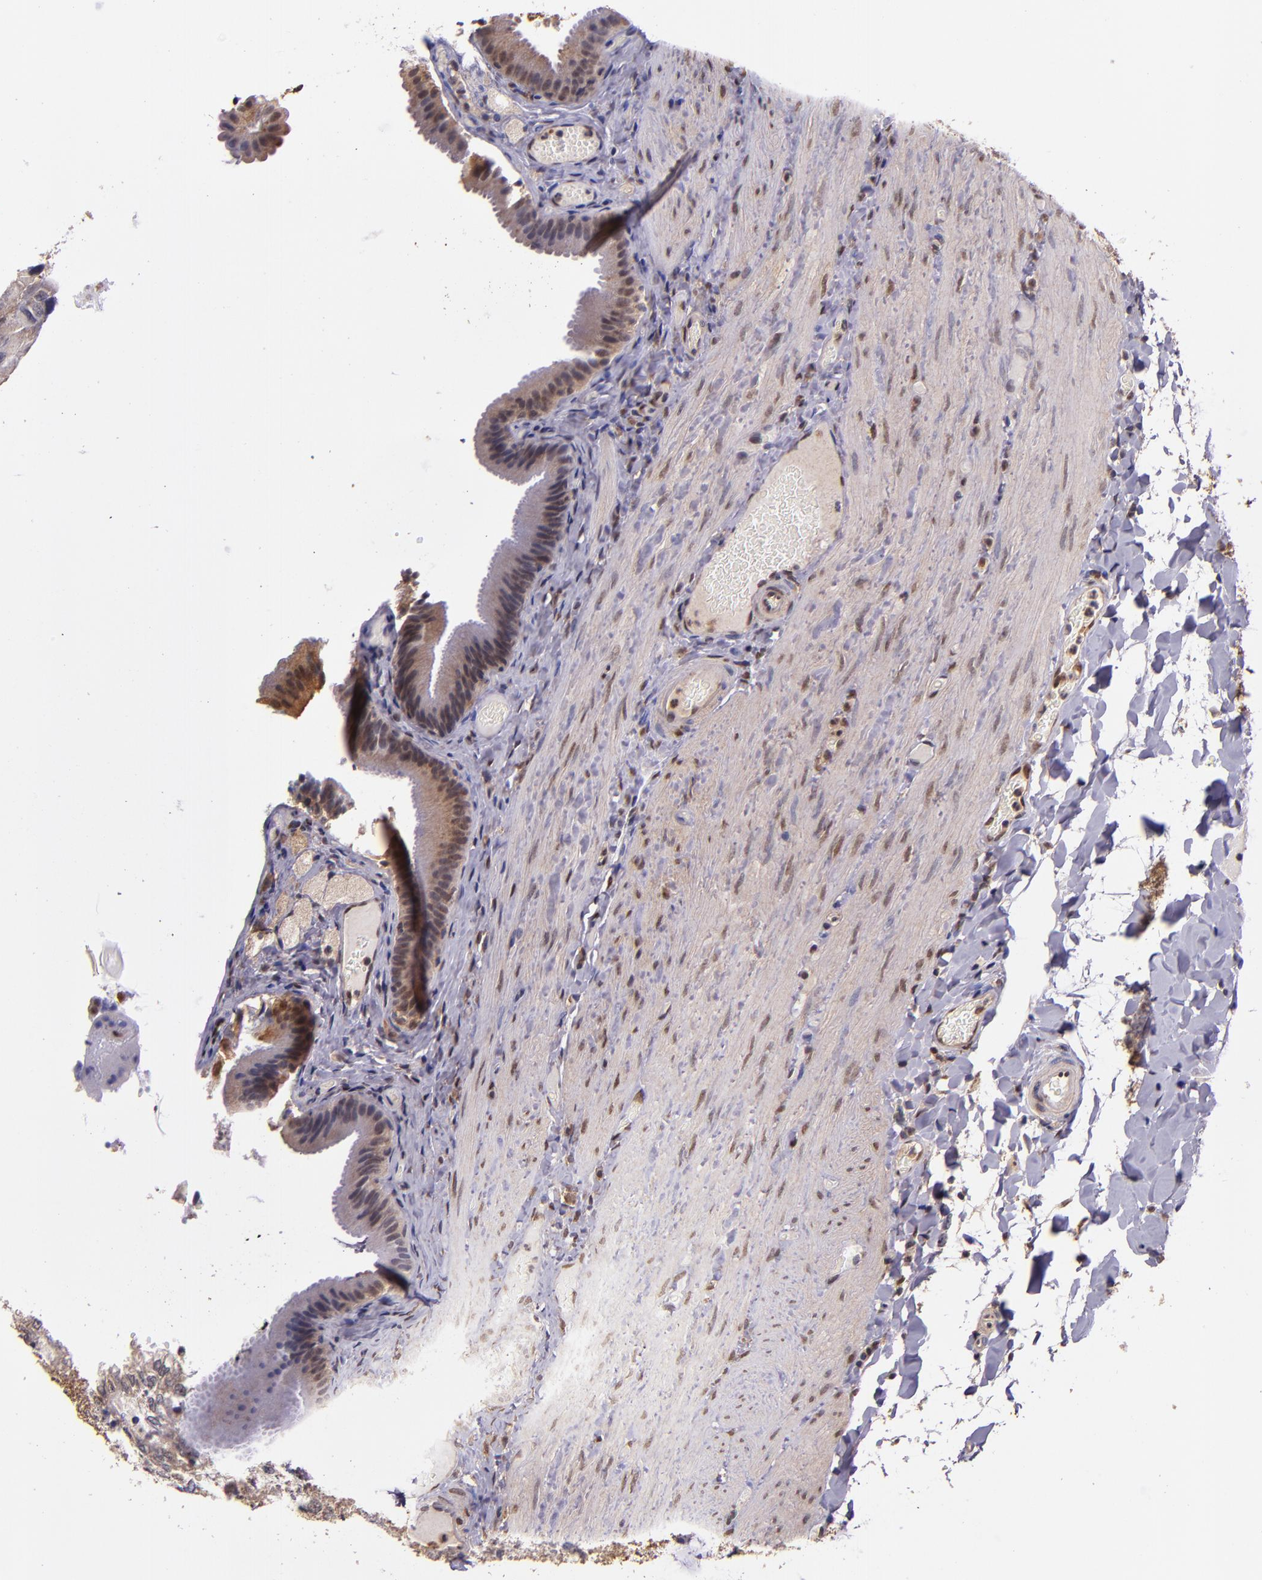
{"staining": {"intensity": "moderate", "quantity": ">75%", "location": "cytoplasmic/membranous,nuclear"}, "tissue": "gallbladder", "cell_type": "Glandular cells", "image_type": "normal", "snomed": [{"axis": "morphology", "description": "Normal tissue, NOS"}, {"axis": "topography", "description": "Gallbladder"}], "caption": "Immunohistochemistry (DAB (3,3'-diaminobenzidine)) staining of unremarkable gallbladder demonstrates moderate cytoplasmic/membranous,nuclear protein expression in about >75% of glandular cells.", "gene": "STAT6", "patient": {"sex": "female", "age": 24}}